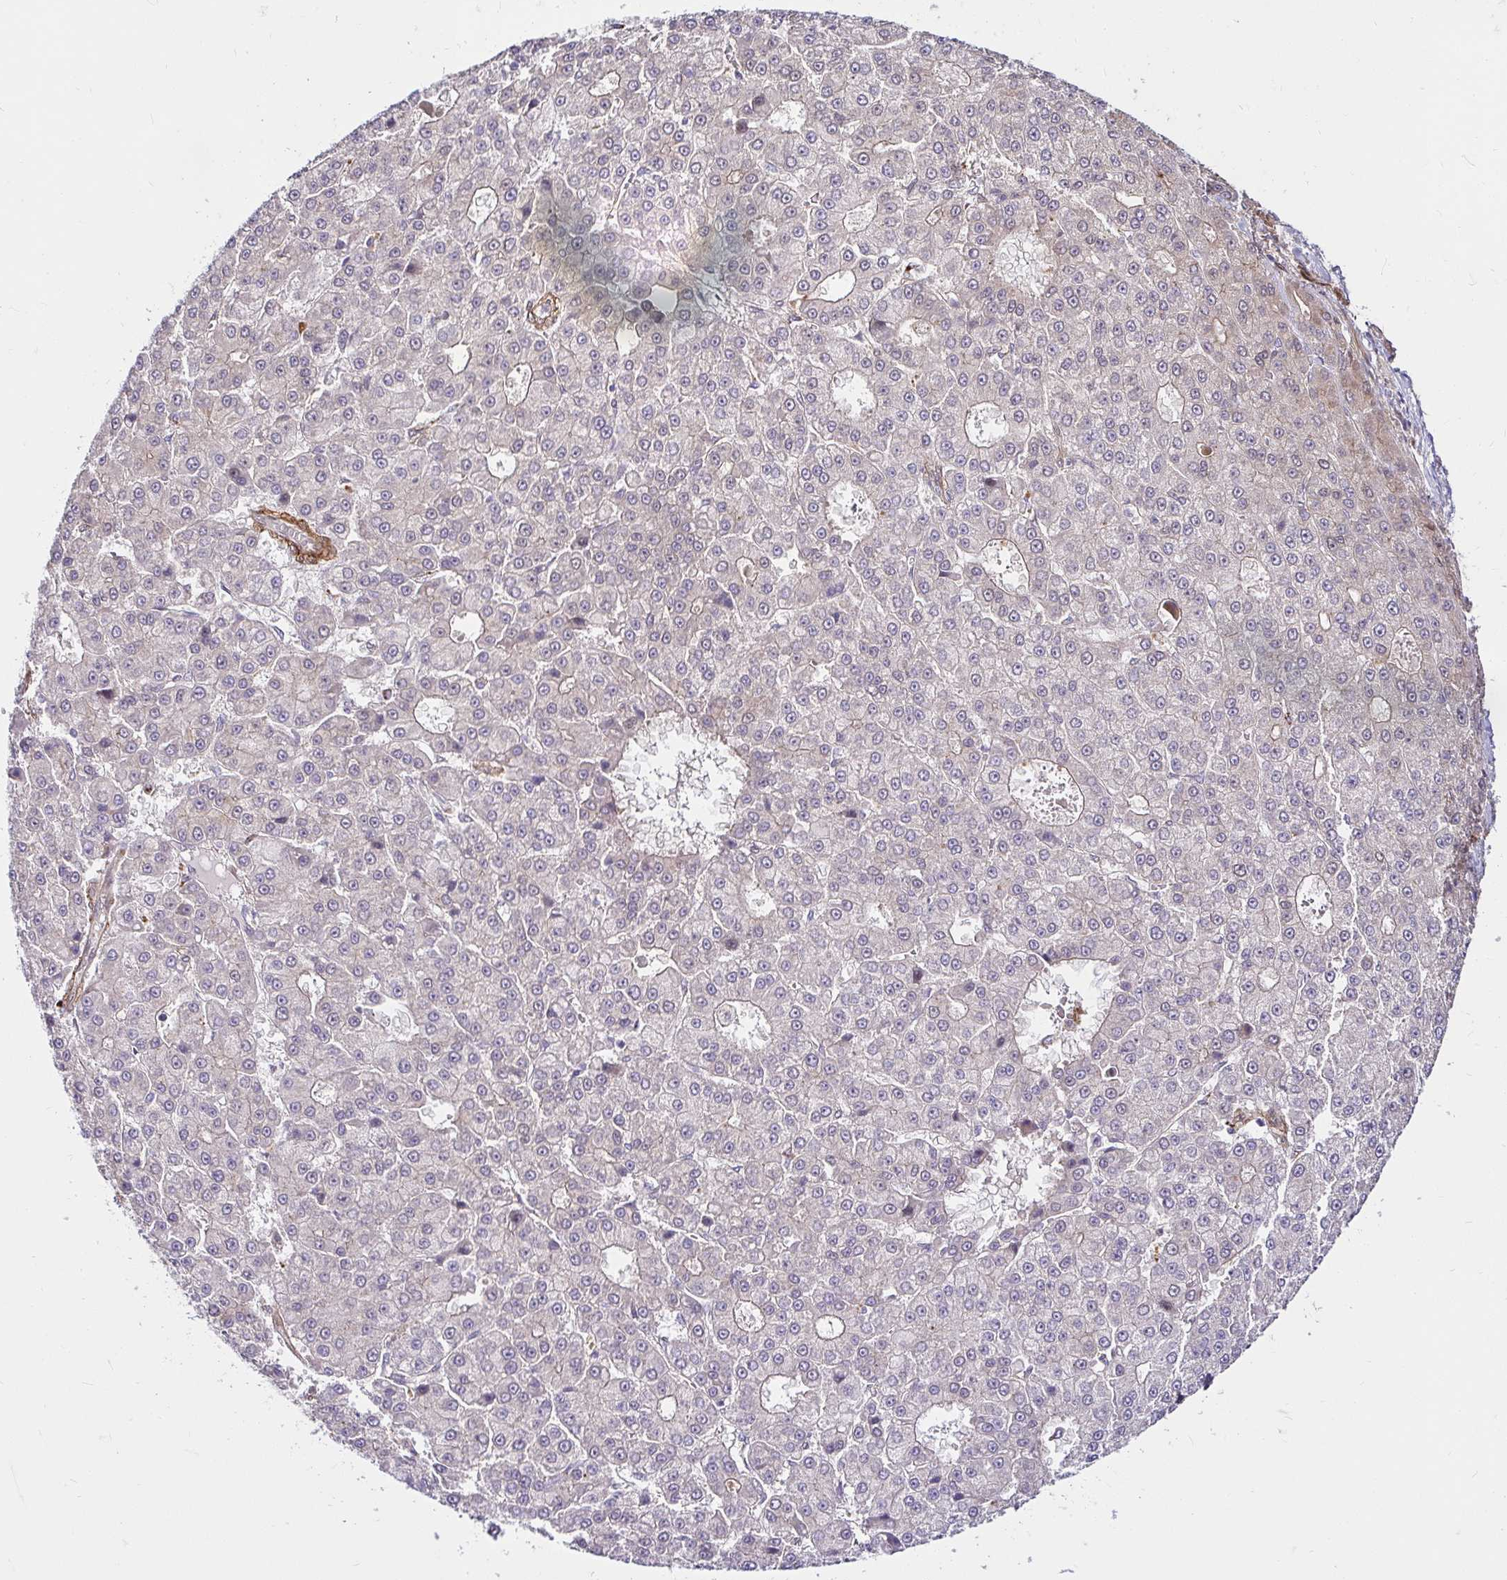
{"staining": {"intensity": "negative", "quantity": "none", "location": "none"}, "tissue": "liver cancer", "cell_type": "Tumor cells", "image_type": "cancer", "snomed": [{"axis": "morphology", "description": "Carcinoma, Hepatocellular, NOS"}, {"axis": "topography", "description": "Liver"}], "caption": "Micrograph shows no significant protein positivity in tumor cells of liver hepatocellular carcinoma.", "gene": "YAP1", "patient": {"sex": "male", "age": 70}}